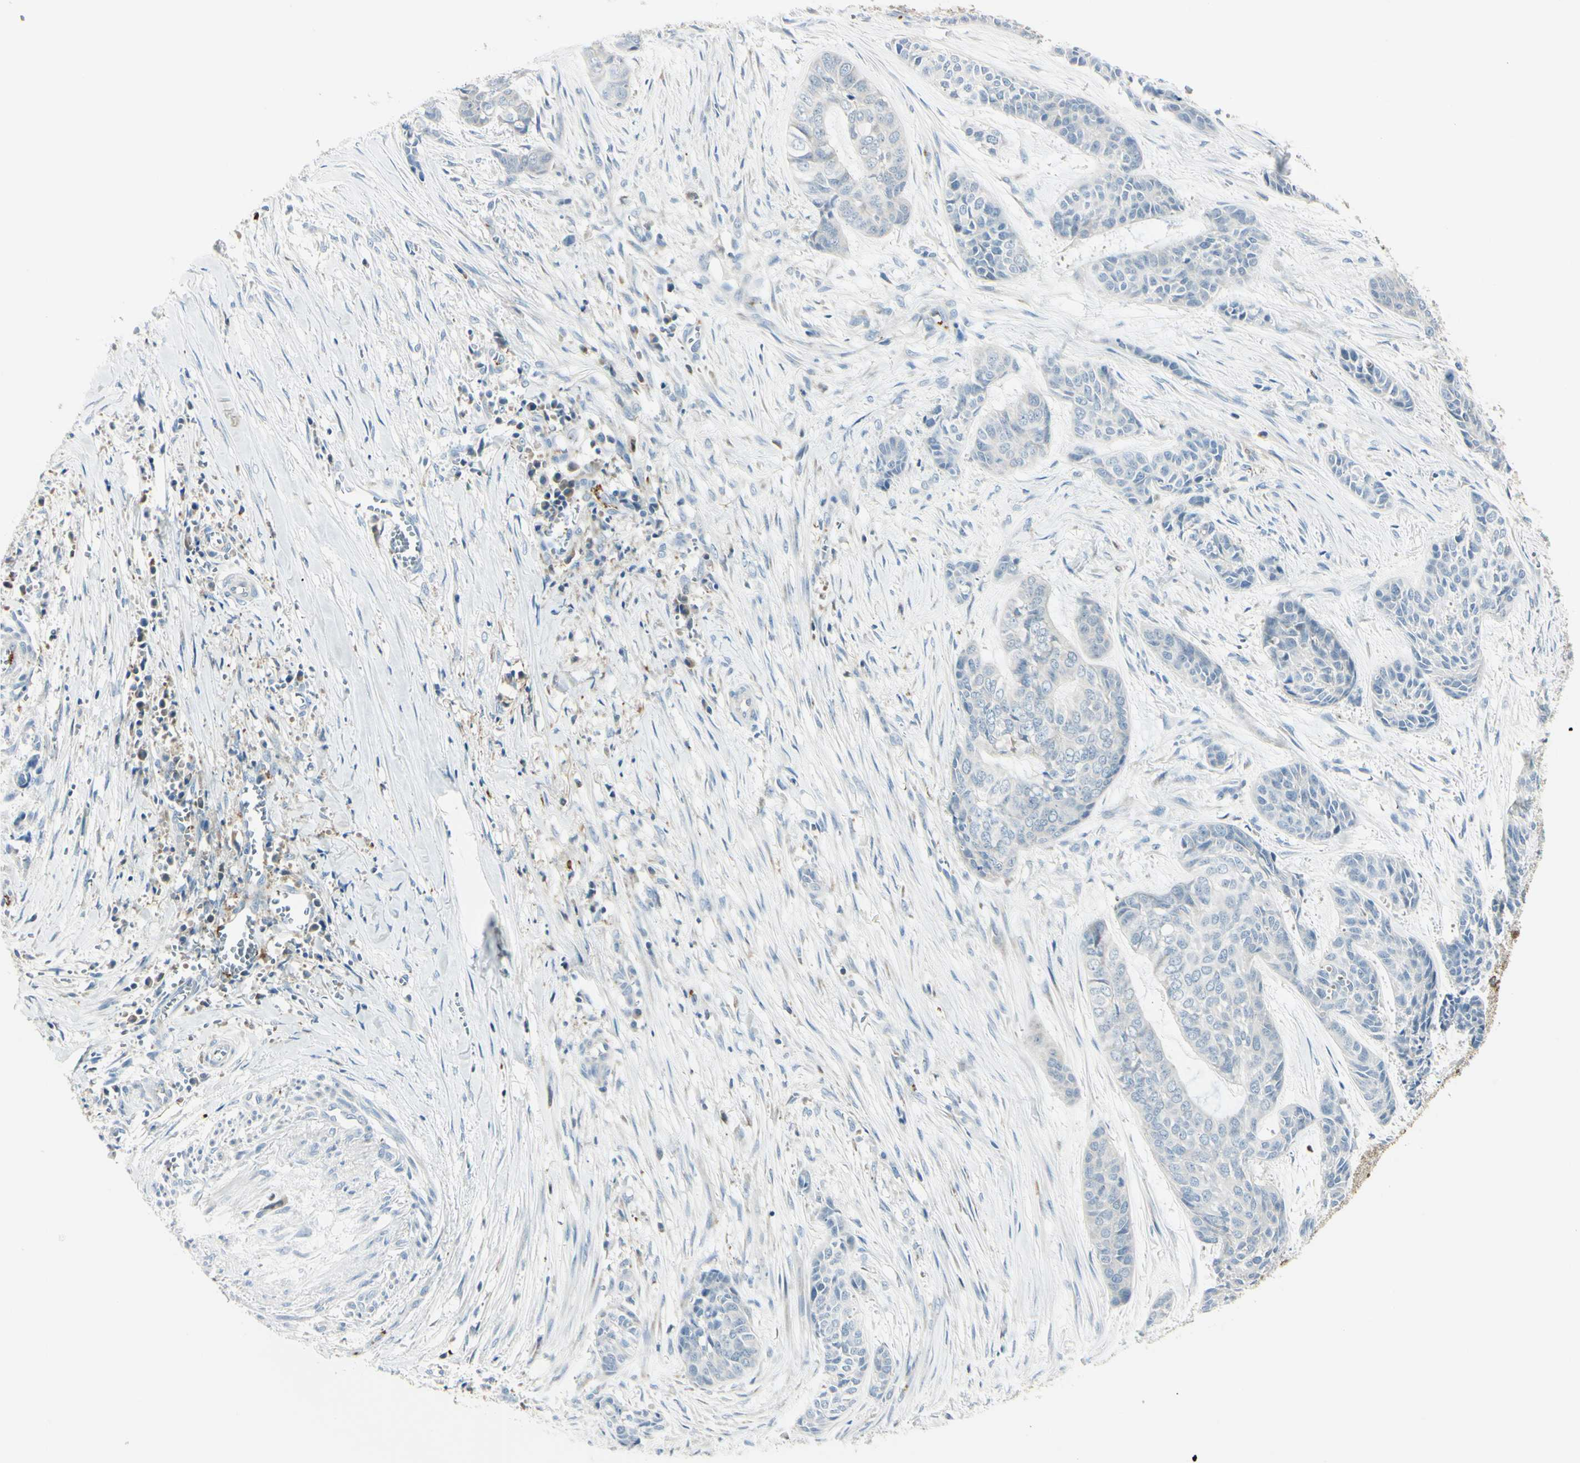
{"staining": {"intensity": "negative", "quantity": "none", "location": "none"}, "tissue": "skin cancer", "cell_type": "Tumor cells", "image_type": "cancer", "snomed": [{"axis": "morphology", "description": "Basal cell carcinoma"}, {"axis": "topography", "description": "Skin"}], "caption": "This is an immunohistochemistry (IHC) image of skin cancer (basal cell carcinoma). There is no staining in tumor cells.", "gene": "CYRIB", "patient": {"sex": "female", "age": 64}}